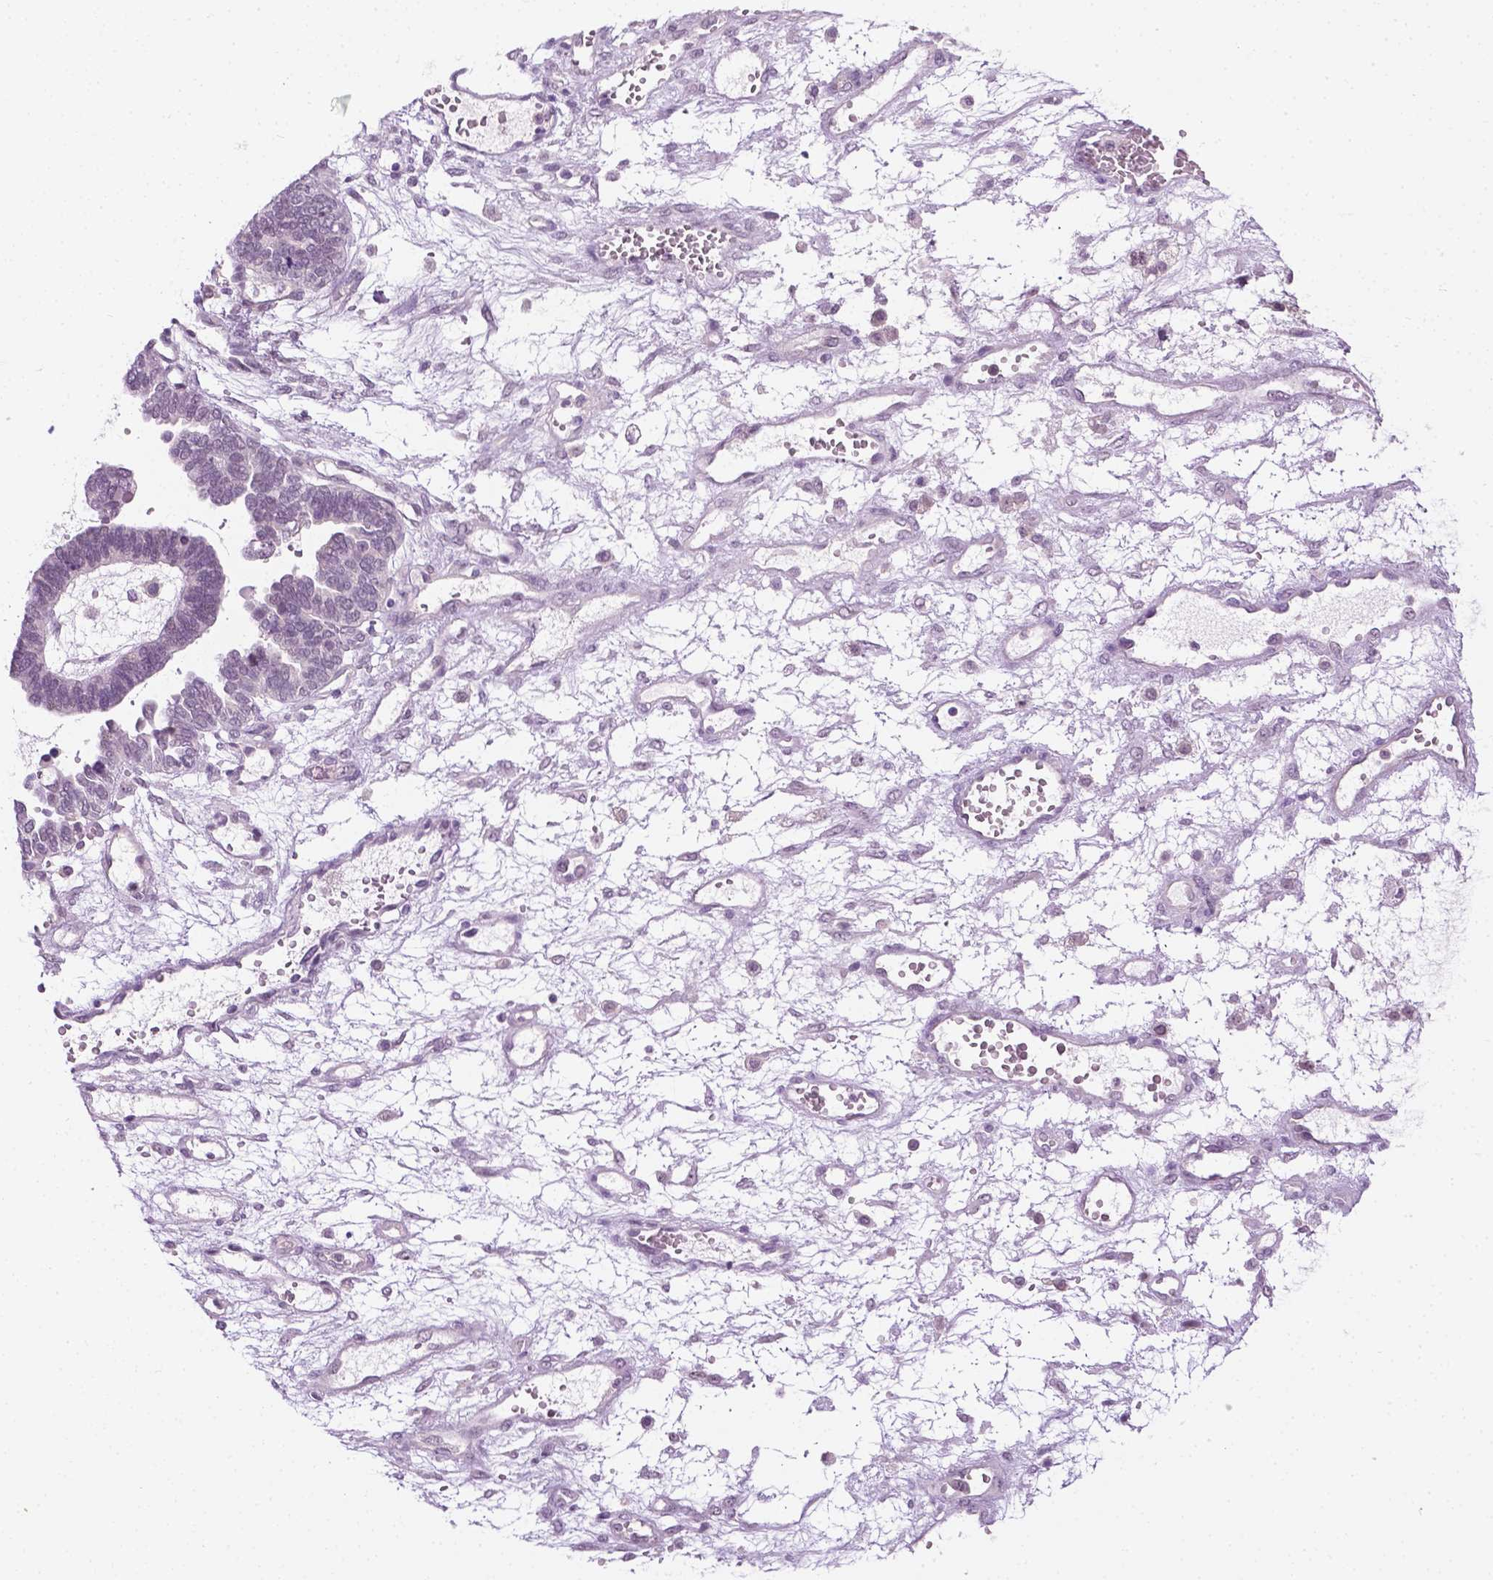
{"staining": {"intensity": "negative", "quantity": "none", "location": "none"}, "tissue": "ovarian cancer", "cell_type": "Tumor cells", "image_type": "cancer", "snomed": [{"axis": "morphology", "description": "Cystadenocarcinoma, serous, NOS"}, {"axis": "topography", "description": "Ovary"}], "caption": "Immunohistochemistry histopathology image of neoplastic tissue: human ovarian cancer stained with DAB (3,3'-diaminobenzidine) exhibits no significant protein expression in tumor cells.", "gene": "DENND4A", "patient": {"sex": "female", "age": 51}}